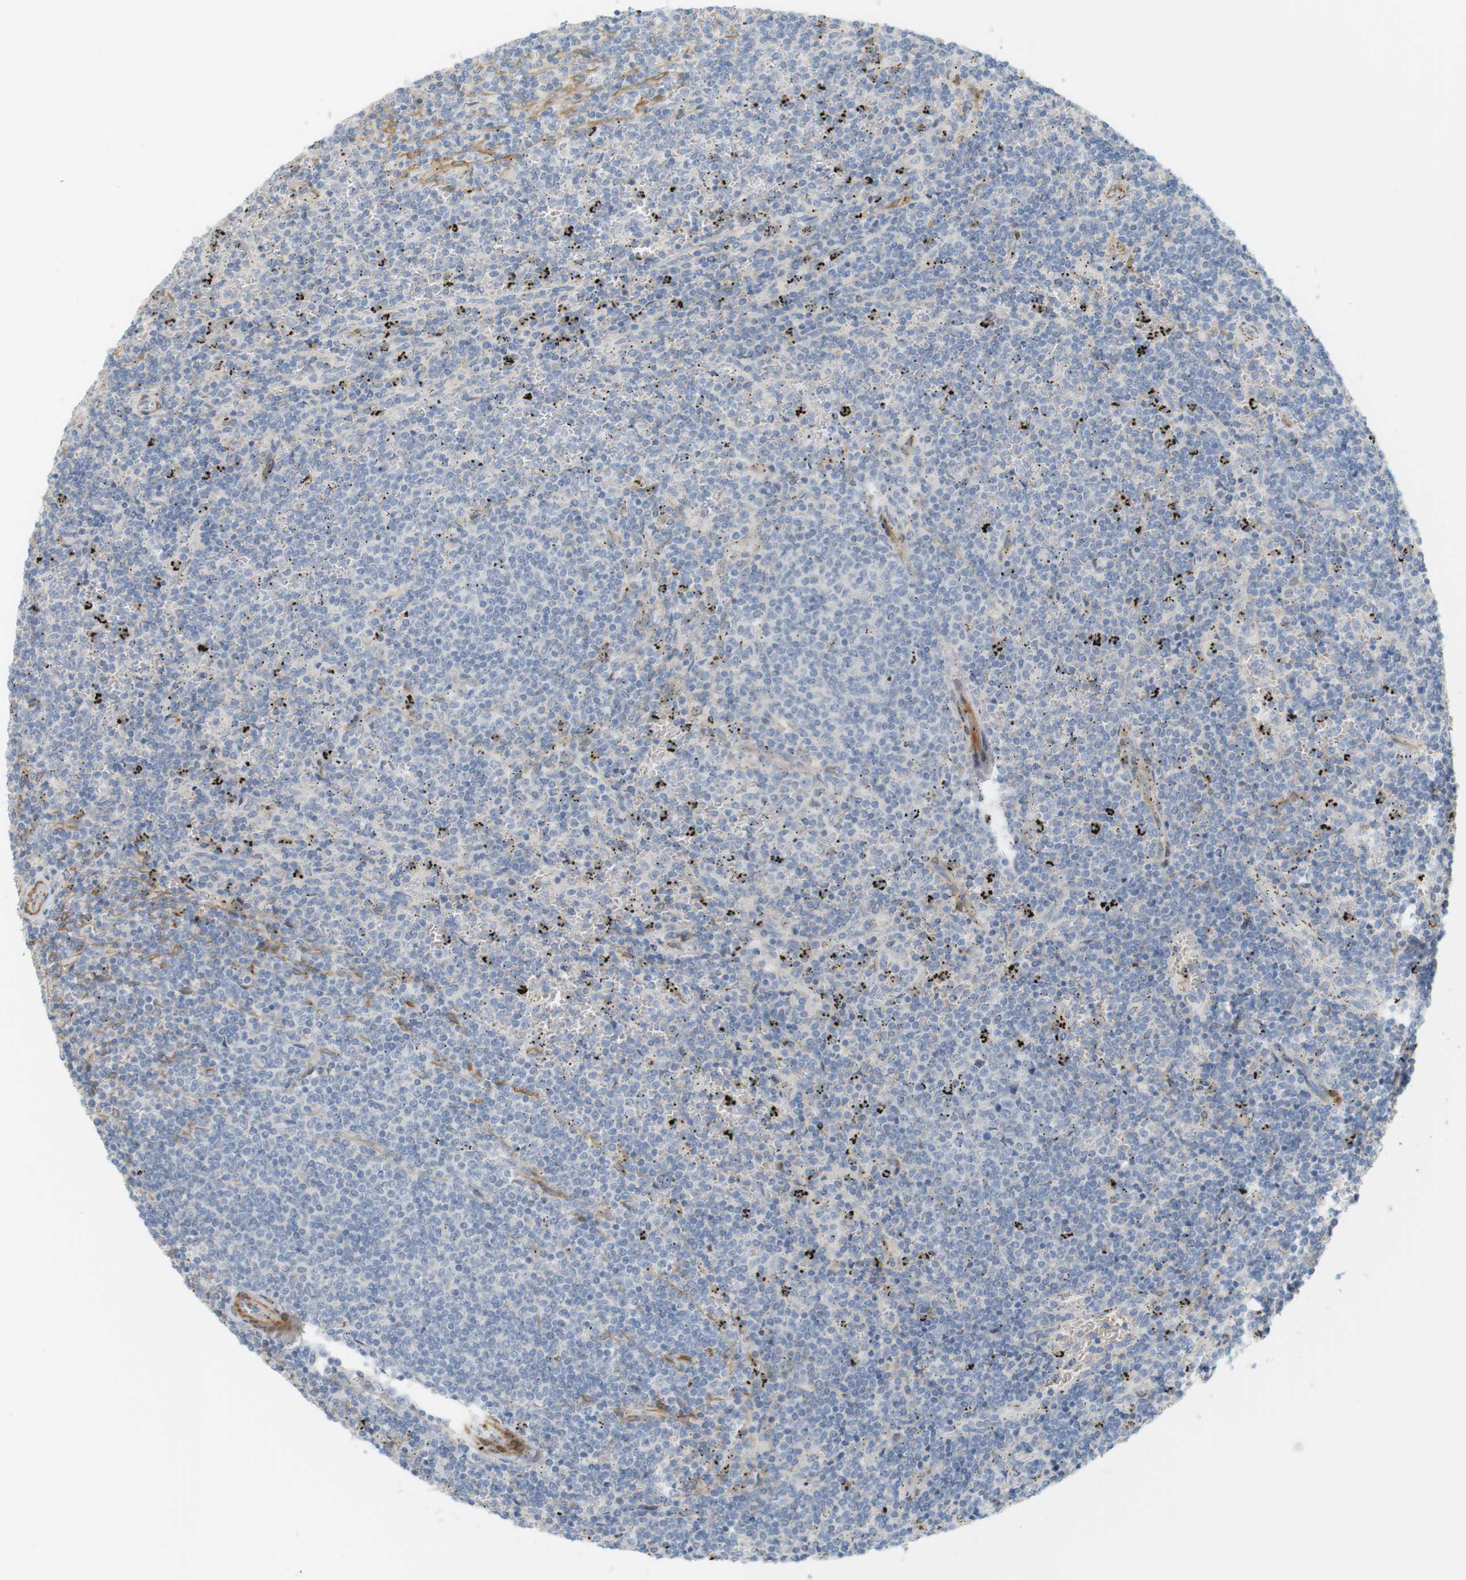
{"staining": {"intensity": "negative", "quantity": "none", "location": "none"}, "tissue": "lymphoma", "cell_type": "Tumor cells", "image_type": "cancer", "snomed": [{"axis": "morphology", "description": "Malignant lymphoma, non-Hodgkin's type, Low grade"}, {"axis": "topography", "description": "Spleen"}], "caption": "Protein analysis of lymphoma demonstrates no significant positivity in tumor cells.", "gene": "PDE3A", "patient": {"sex": "female", "age": 50}}